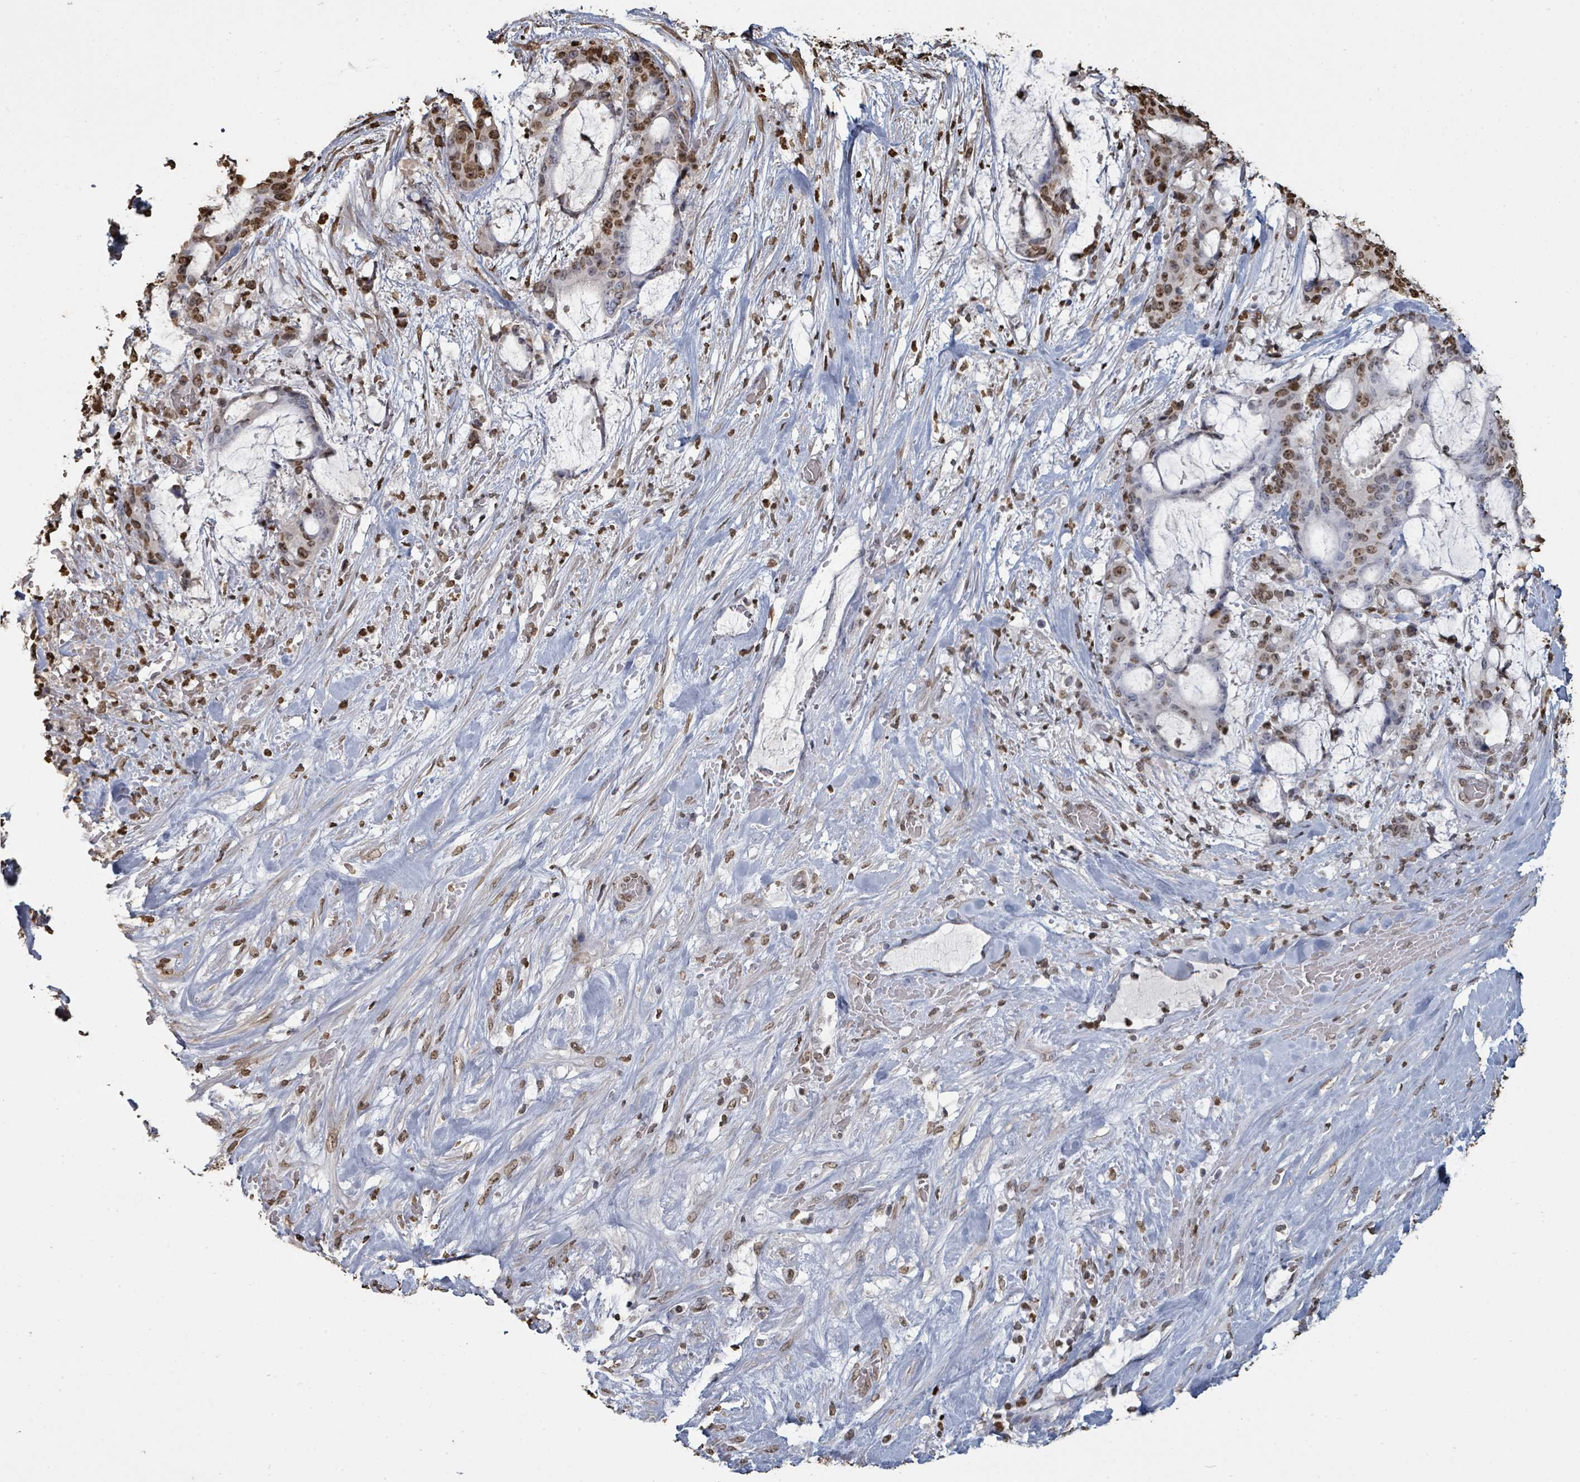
{"staining": {"intensity": "moderate", "quantity": "25%-75%", "location": "nuclear"}, "tissue": "liver cancer", "cell_type": "Tumor cells", "image_type": "cancer", "snomed": [{"axis": "morphology", "description": "Normal tissue, NOS"}, {"axis": "morphology", "description": "Cholangiocarcinoma"}, {"axis": "topography", "description": "Liver"}, {"axis": "topography", "description": "Peripheral nerve tissue"}], "caption": "Brown immunohistochemical staining in liver cholangiocarcinoma displays moderate nuclear positivity in approximately 25%-75% of tumor cells.", "gene": "MRPS12", "patient": {"sex": "female", "age": 73}}